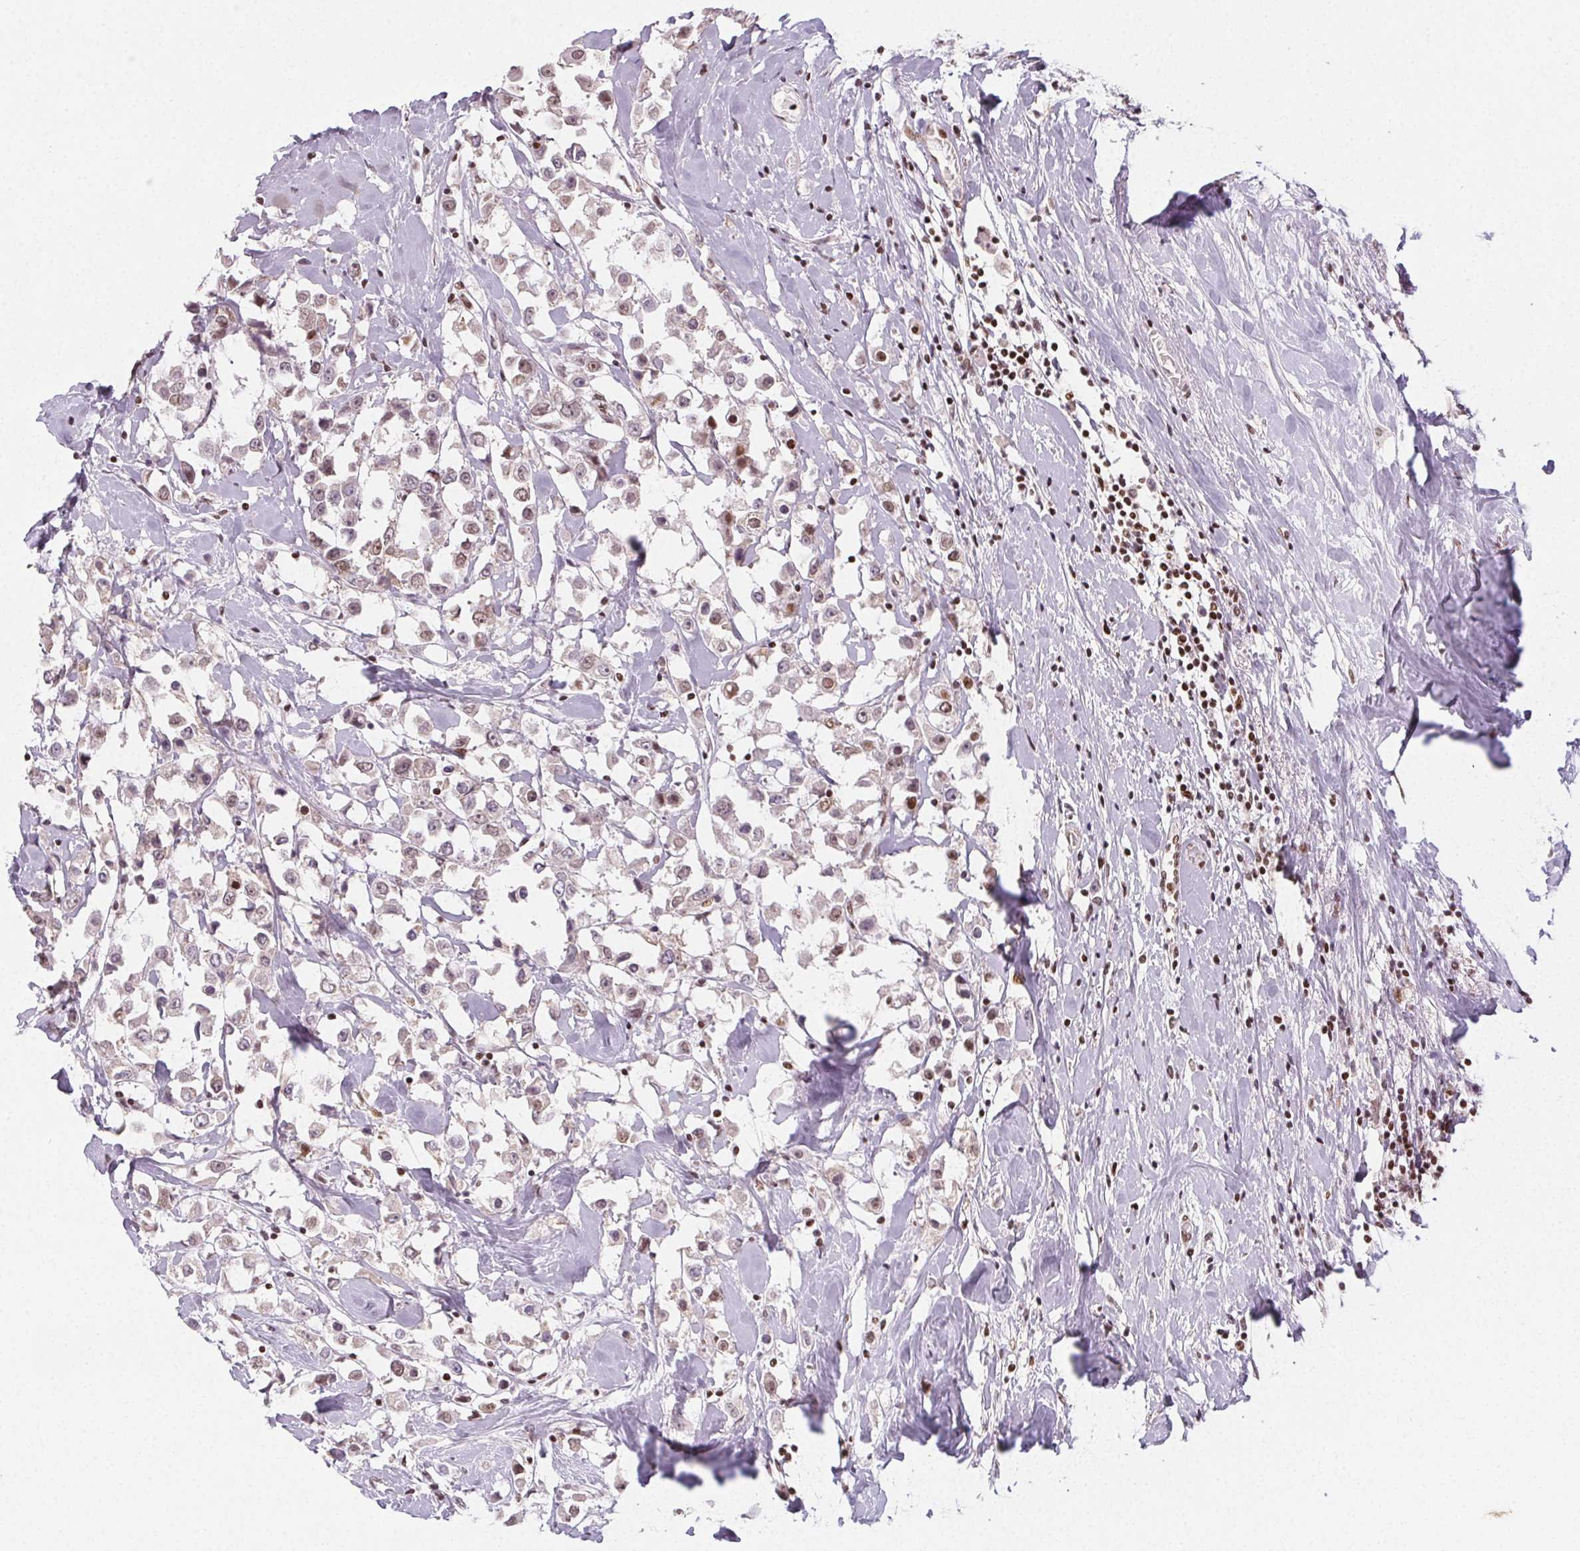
{"staining": {"intensity": "weak", "quantity": "25%-75%", "location": "nuclear"}, "tissue": "breast cancer", "cell_type": "Tumor cells", "image_type": "cancer", "snomed": [{"axis": "morphology", "description": "Duct carcinoma"}, {"axis": "topography", "description": "Breast"}], "caption": "Human breast cancer (intraductal carcinoma) stained with a protein marker reveals weak staining in tumor cells.", "gene": "KMT2A", "patient": {"sex": "female", "age": 61}}